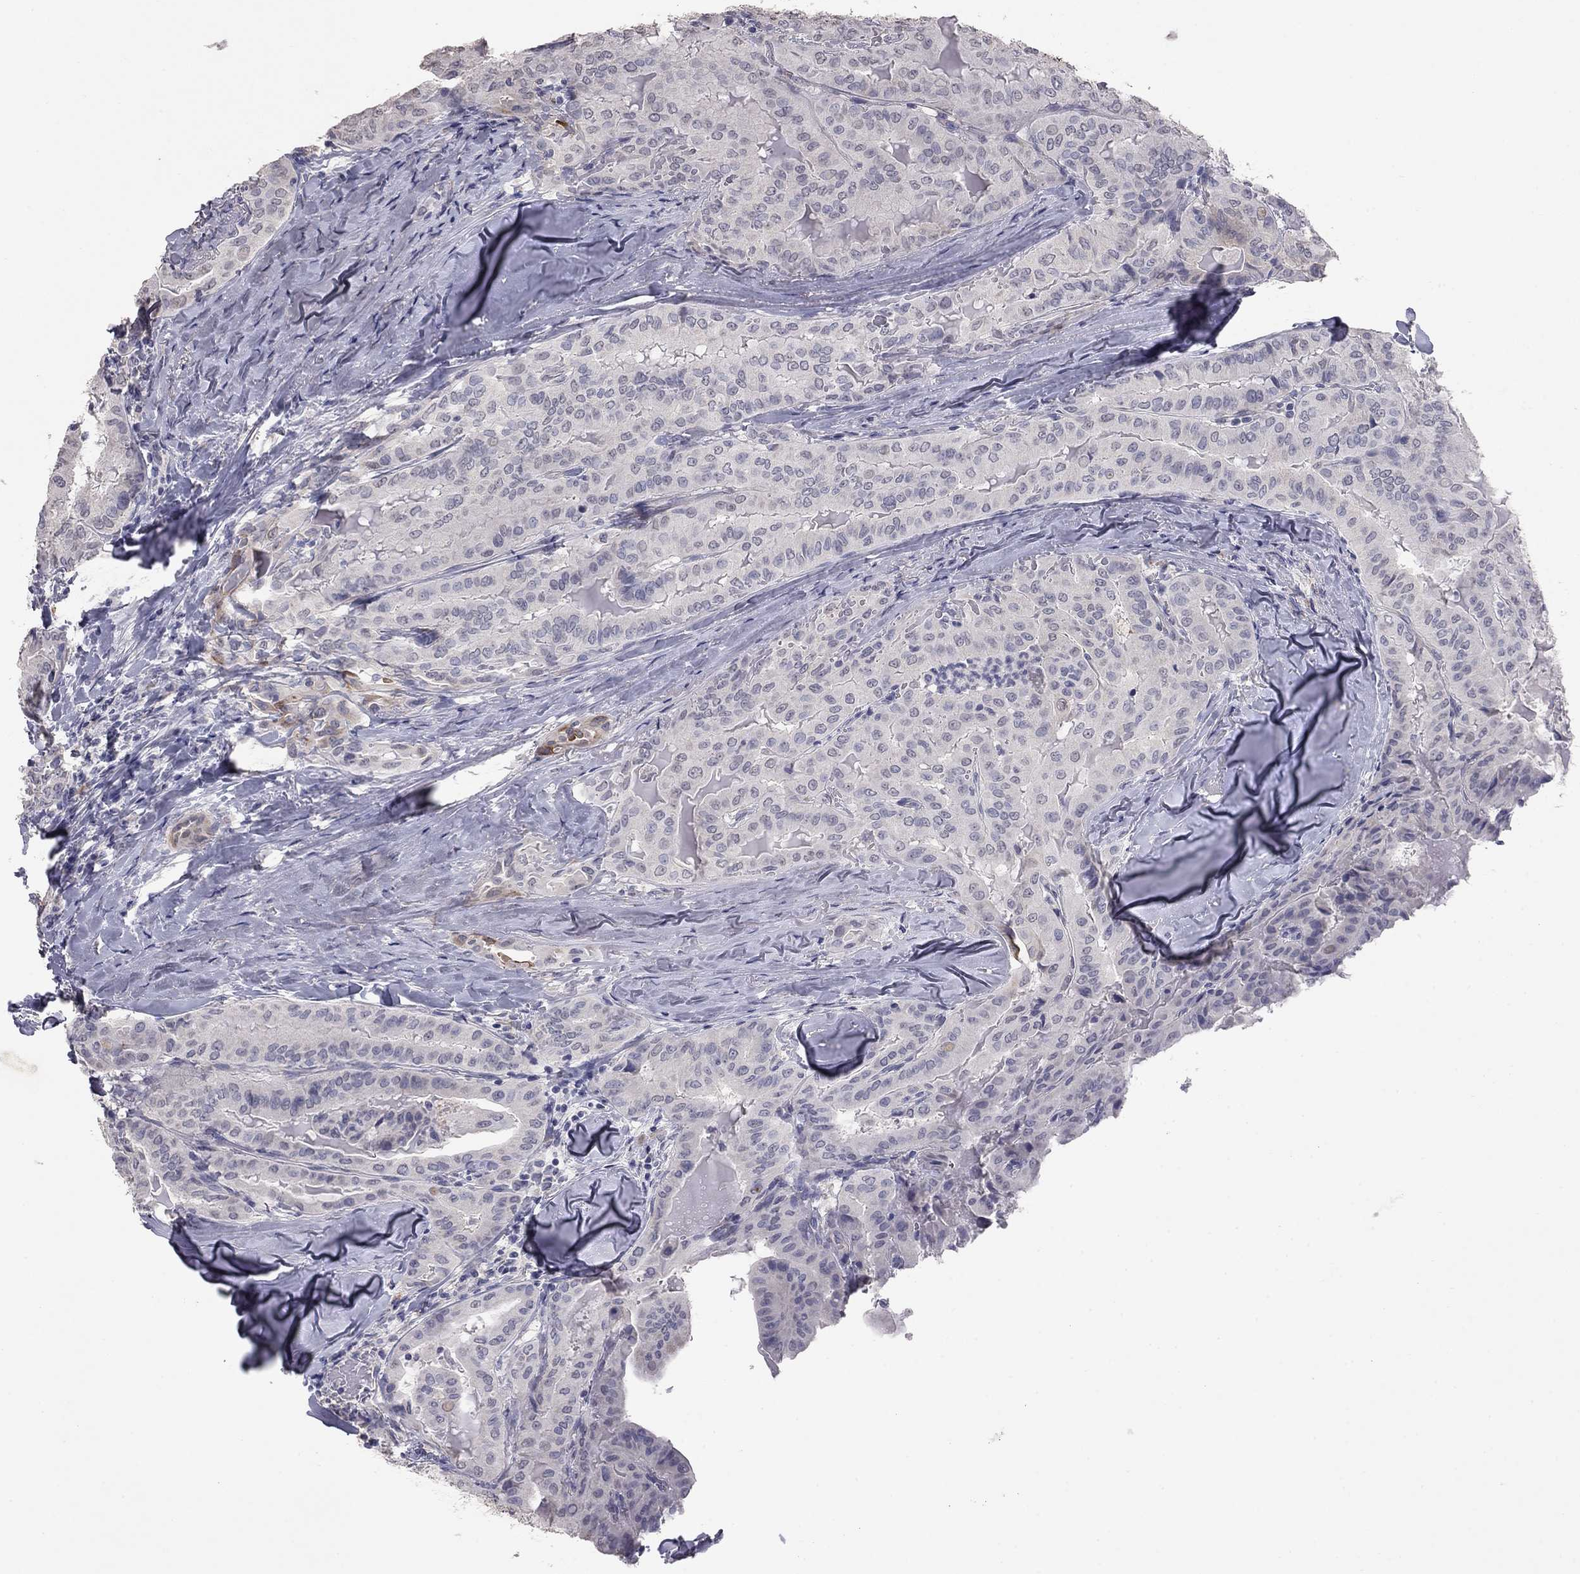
{"staining": {"intensity": "negative", "quantity": "none", "location": "none"}, "tissue": "thyroid cancer", "cell_type": "Tumor cells", "image_type": "cancer", "snomed": [{"axis": "morphology", "description": "Papillary adenocarcinoma, NOS"}, {"axis": "topography", "description": "Thyroid gland"}], "caption": "This photomicrograph is of thyroid cancer stained with IHC to label a protein in brown with the nuclei are counter-stained blue. There is no staining in tumor cells.", "gene": "PRRT2", "patient": {"sex": "female", "age": 68}}